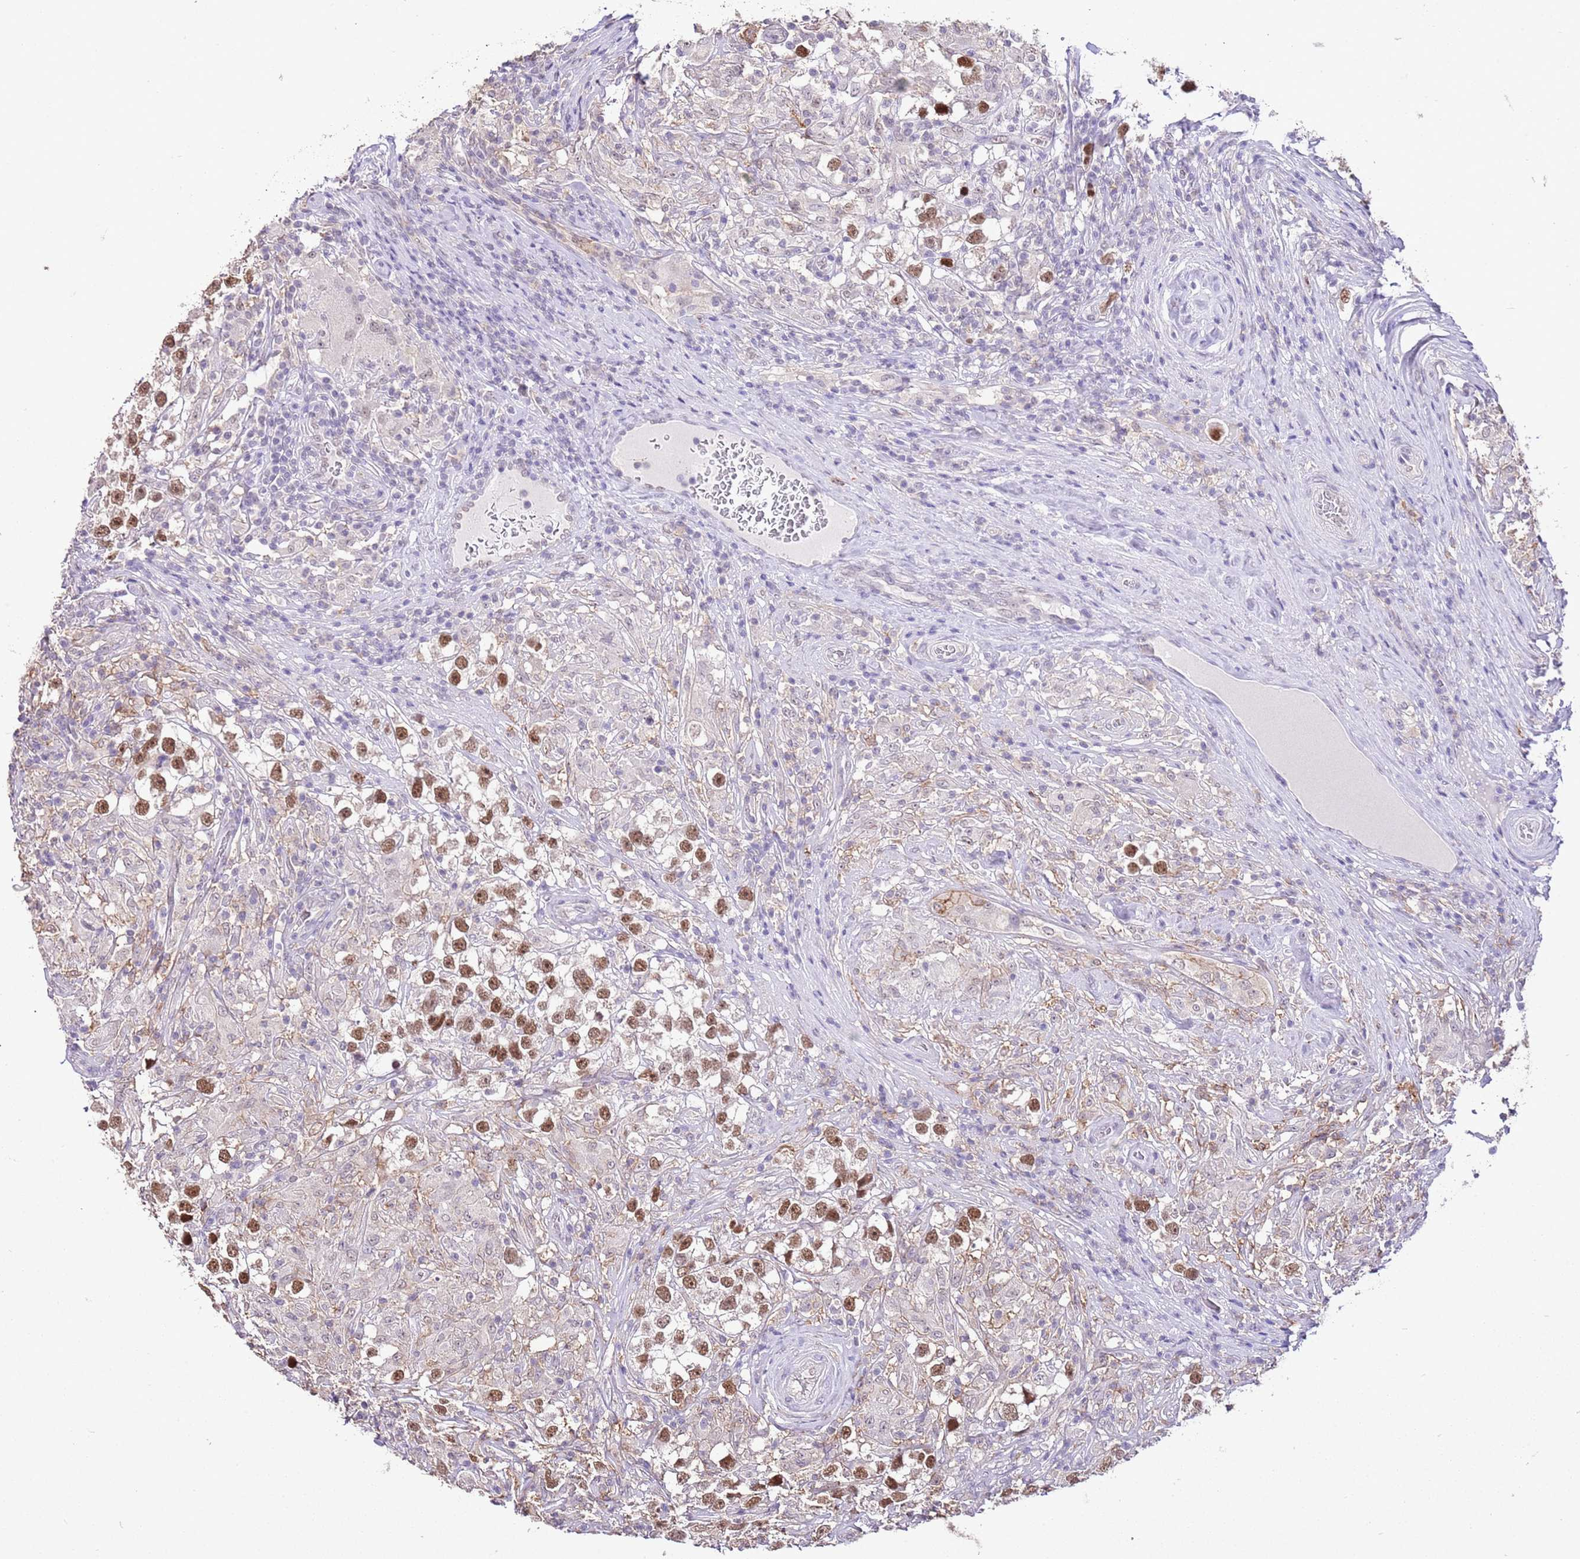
{"staining": {"intensity": "moderate", "quantity": ">75%", "location": "nuclear"}, "tissue": "testis cancer", "cell_type": "Tumor cells", "image_type": "cancer", "snomed": [{"axis": "morphology", "description": "Seminoma, NOS"}, {"axis": "topography", "description": "Testis"}], "caption": "Immunohistochemical staining of seminoma (testis) exhibits medium levels of moderate nuclear expression in approximately >75% of tumor cells.", "gene": "IZUMO4", "patient": {"sex": "male", "age": 46}}